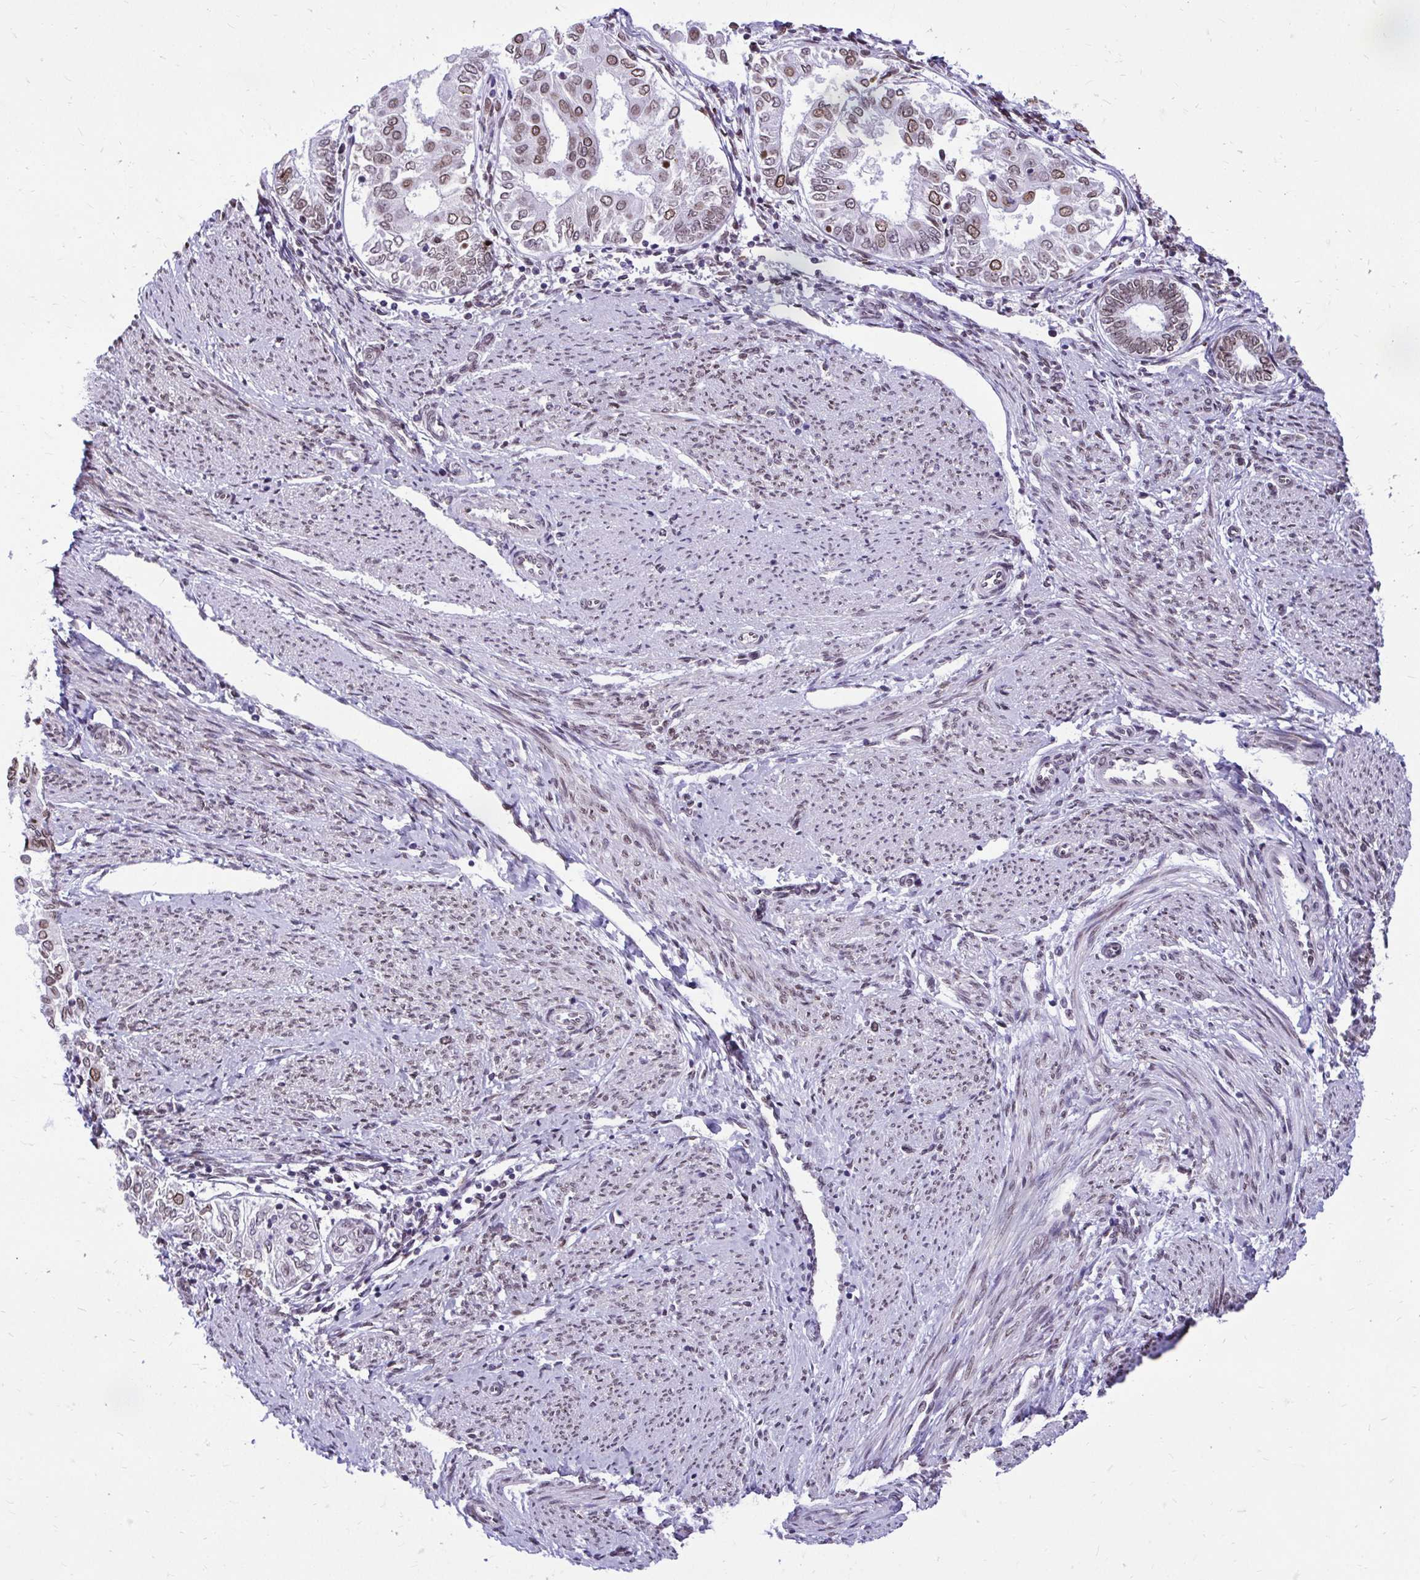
{"staining": {"intensity": "moderate", "quantity": ">75%", "location": "nuclear"}, "tissue": "endometrial cancer", "cell_type": "Tumor cells", "image_type": "cancer", "snomed": [{"axis": "morphology", "description": "Adenocarcinoma, NOS"}, {"axis": "topography", "description": "Endometrium"}], "caption": "This histopathology image reveals IHC staining of adenocarcinoma (endometrial), with medium moderate nuclear expression in approximately >75% of tumor cells.", "gene": "BANF1", "patient": {"sex": "female", "age": 68}}